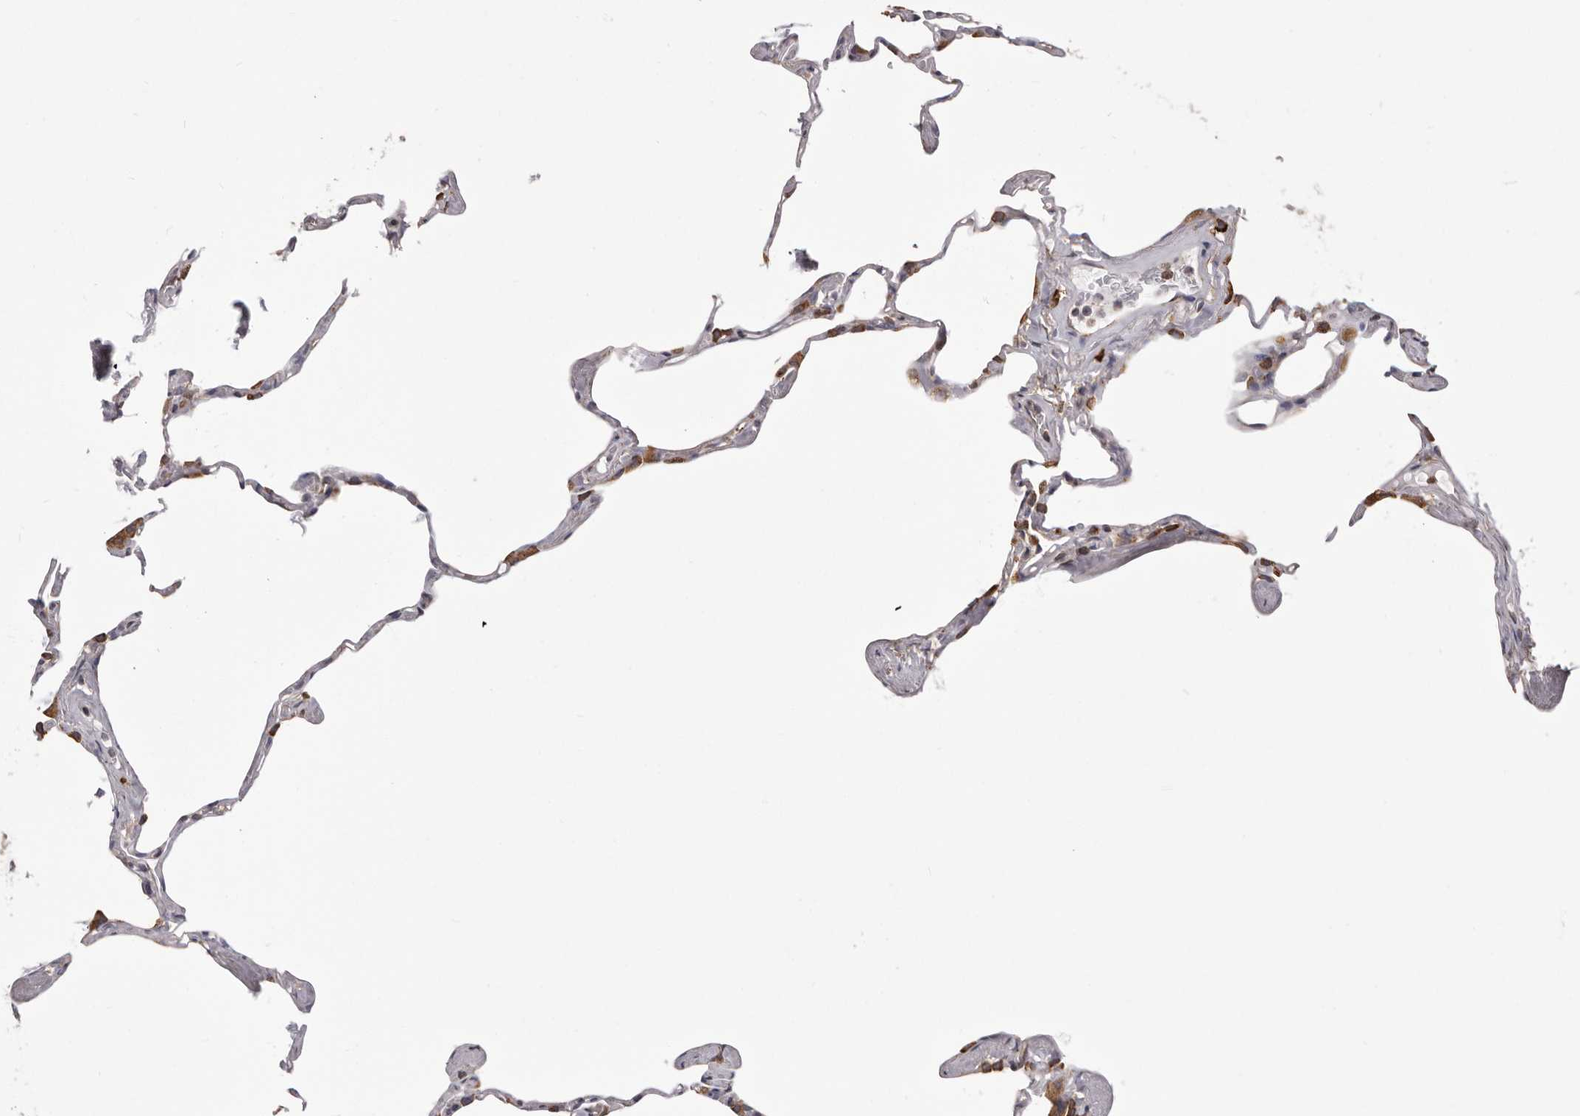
{"staining": {"intensity": "moderate", "quantity": "<25%", "location": "cytoplasmic/membranous"}, "tissue": "lung", "cell_type": "Alveolar cells", "image_type": "normal", "snomed": [{"axis": "morphology", "description": "Normal tissue, NOS"}, {"axis": "topography", "description": "Lung"}], "caption": "Immunohistochemical staining of benign human lung shows low levels of moderate cytoplasmic/membranous staining in about <25% of alveolar cells. (Stains: DAB in brown, nuclei in blue, Microscopy: brightfield microscopy at high magnification).", "gene": "QRSL1", "patient": {"sex": "male", "age": 65}}